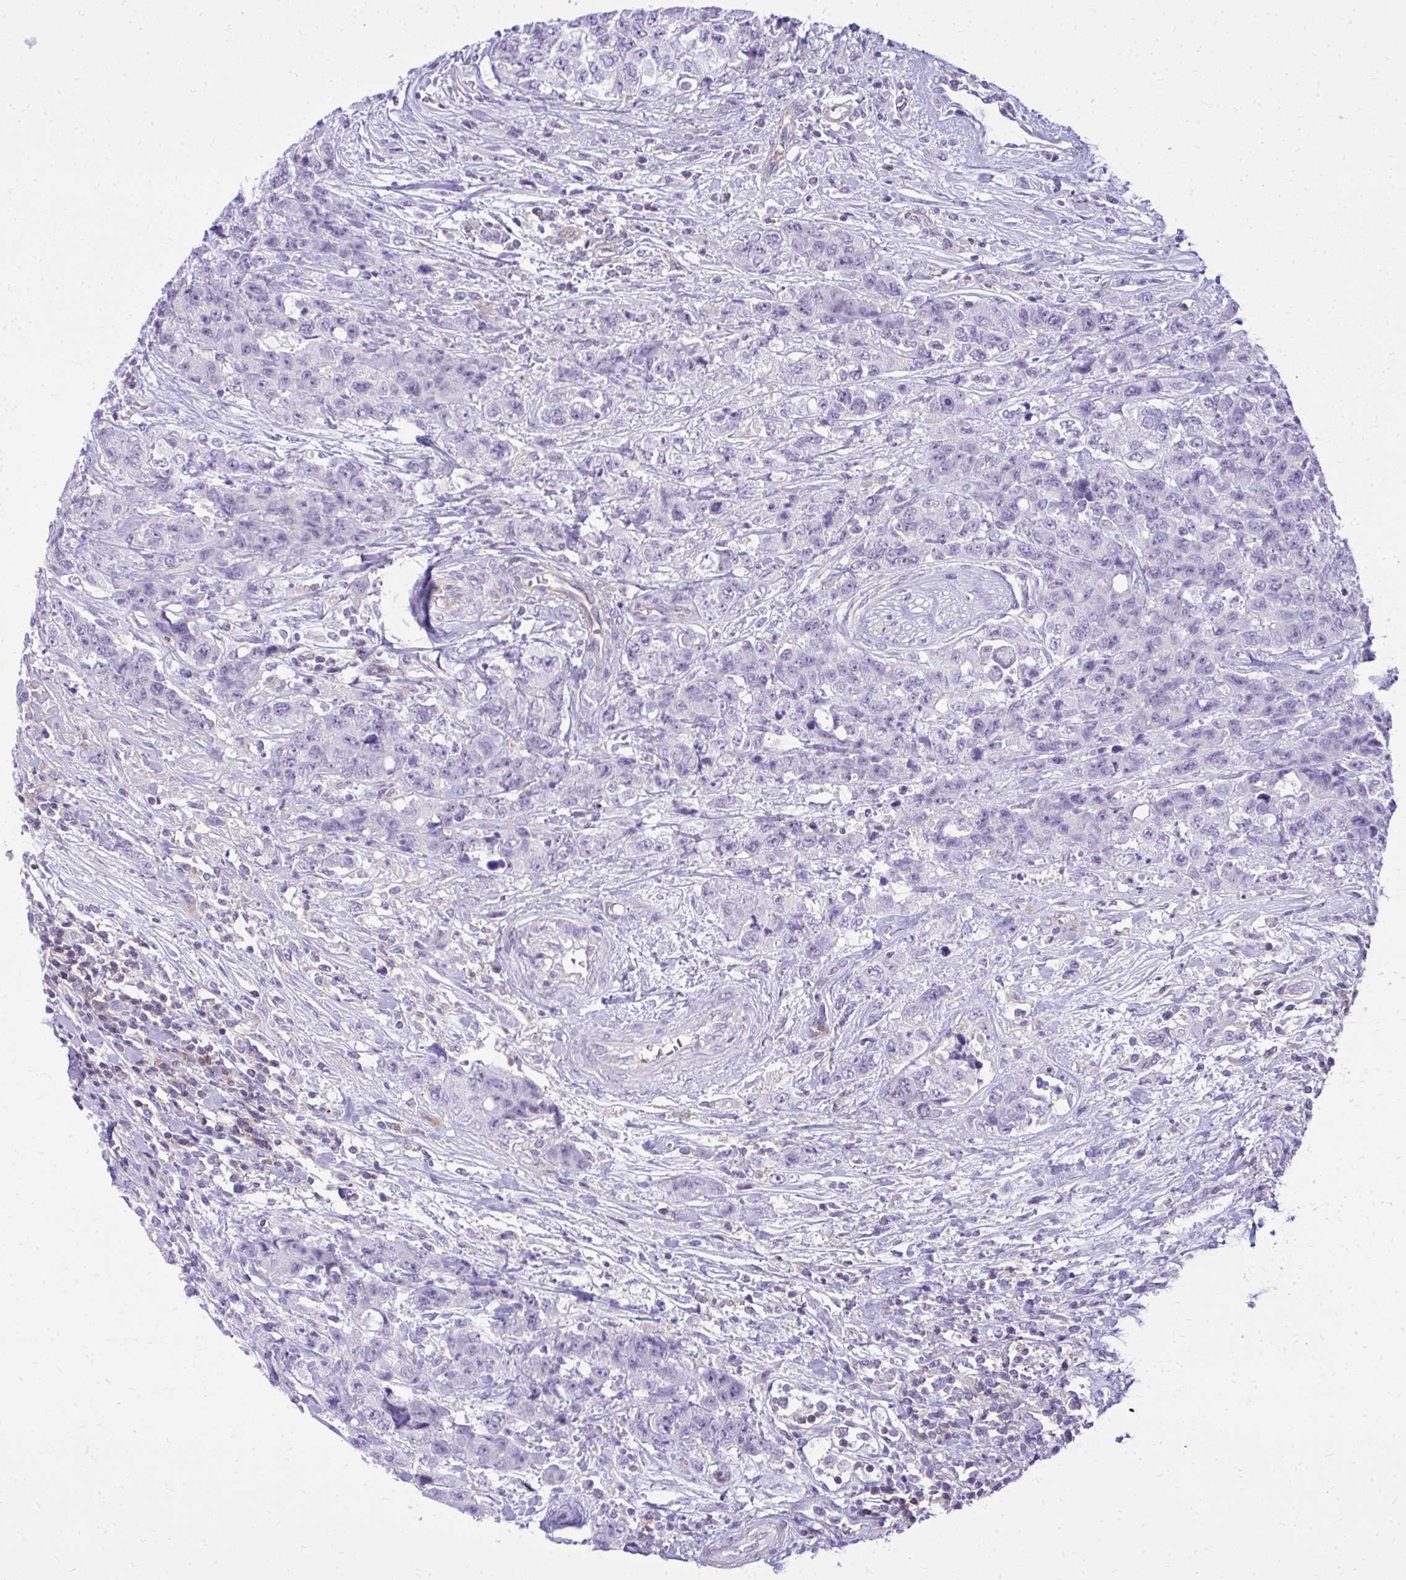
{"staining": {"intensity": "negative", "quantity": "none", "location": "none"}, "tissue": "urothelial cancer", "cell_type": "Tumor cells", "image_type": "cancer", "snomed": [{"axis": "morphology", "description": "Urothelial carcinoma, High grade"}, {"axis": "topography", "description": "Urinary bladder"}], "caption": "Urothelial carcinoma (high-grade) stained for a protein using immunohistochemistry (IHC) demonstrates no positivity tumor cells.", "gene": "GPRIN3", "patient": {"sex": "female", "age": 78}}